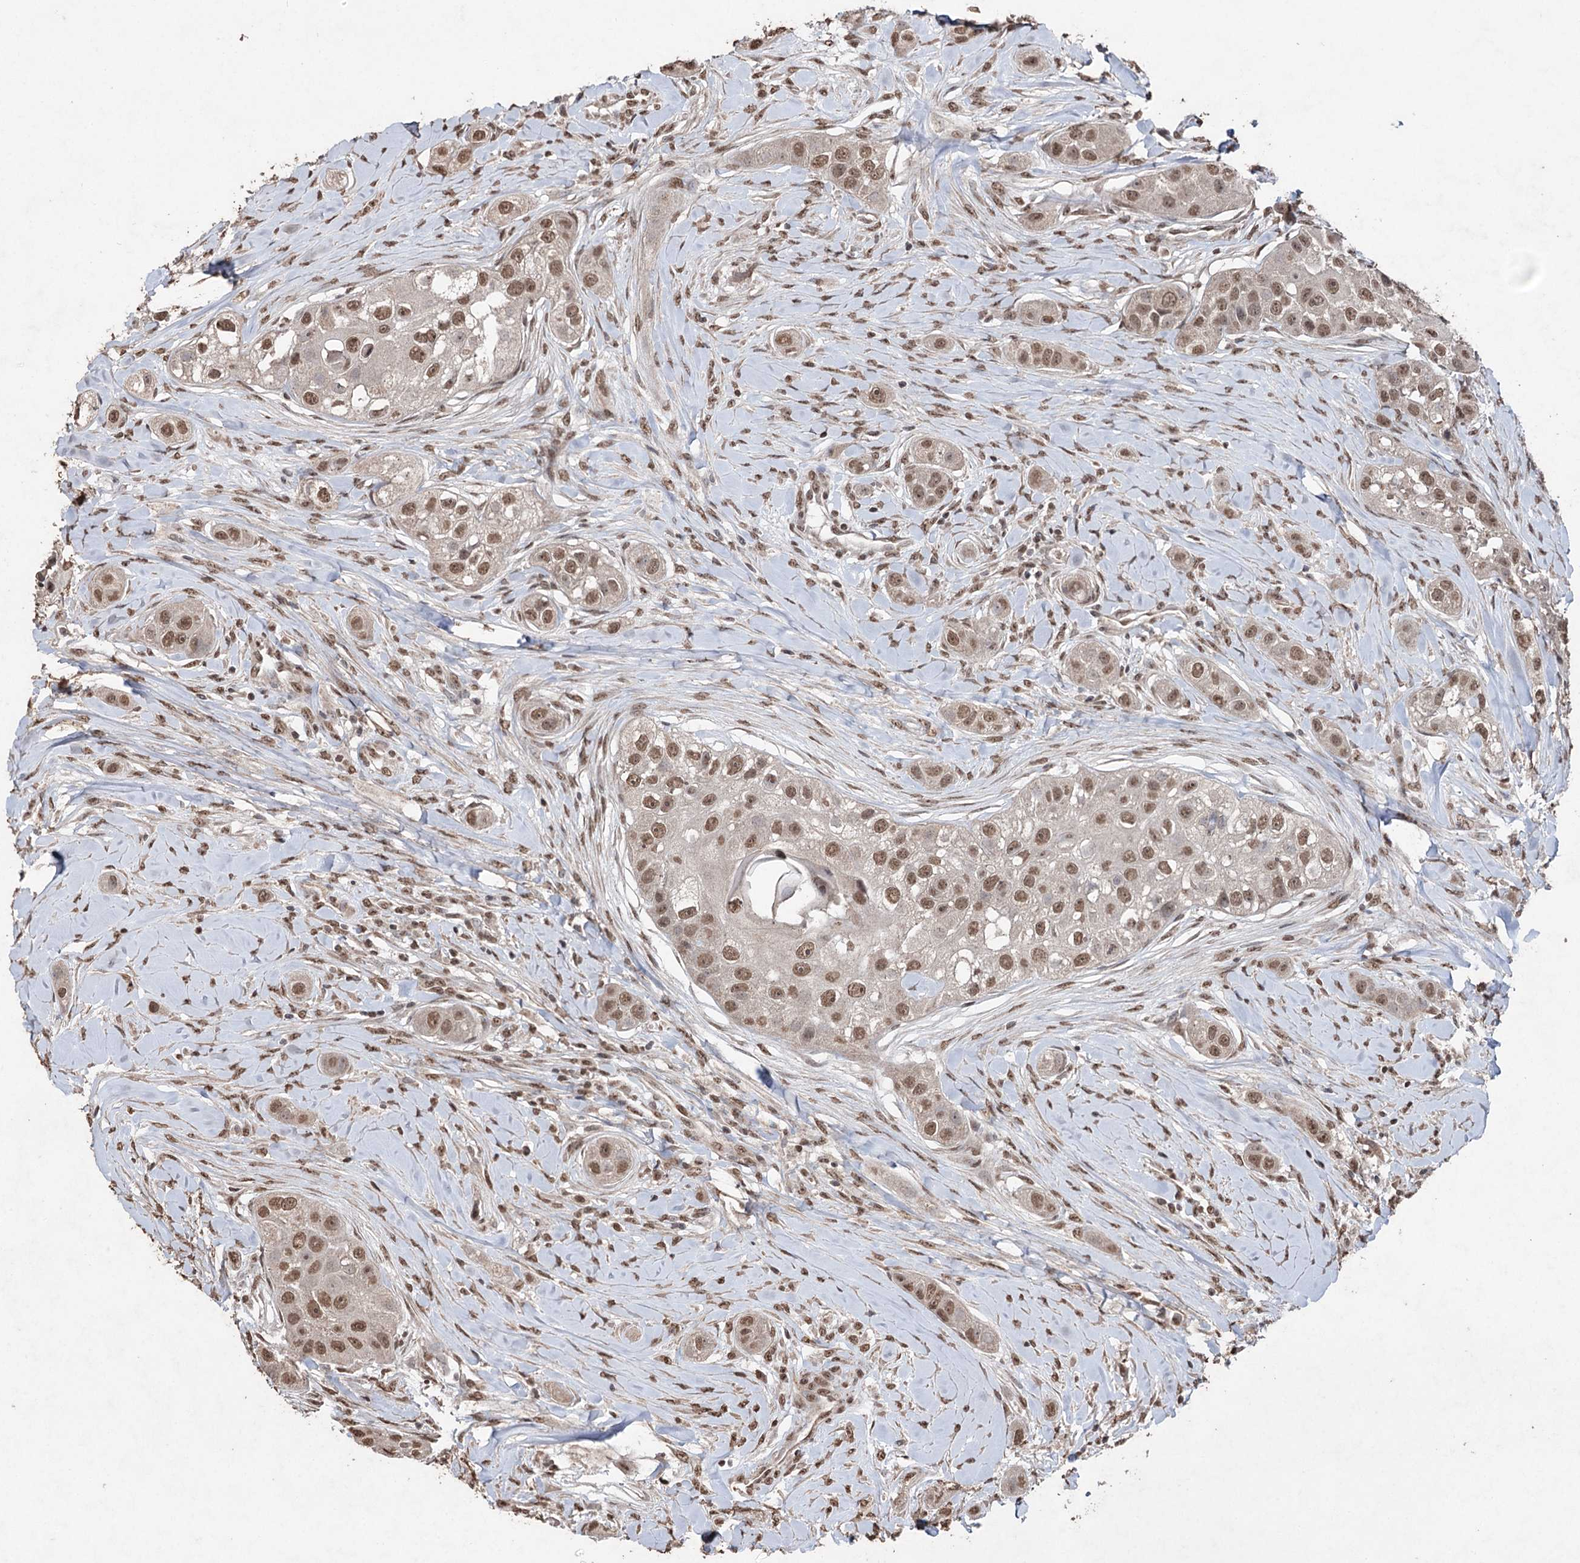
{"staining": {"intensity": "moderate", "quantity": ">75%", "location": "nuclear"}, "tissue": "head and neck cancer", "cell_type": "Tumor cells", "image_type": "cancer", "snomed": [{"axis": "morphology", "description": "Normal tissue, NOS"}, {"axis": "morphology", "description": "Squamous cell carcinoma, NOS"}, {"axis": "topography", "description": "Skeletal muscle"}, {"axis": "topography", "description": "Head-Neck"}], "caption": "Tumor cells reveal medium levels of moderate nuclear positivity in about >75% of cells in human head and neck cancer.", "gene": "ATG14", "patient": {"sex": "male", "age": 51}}